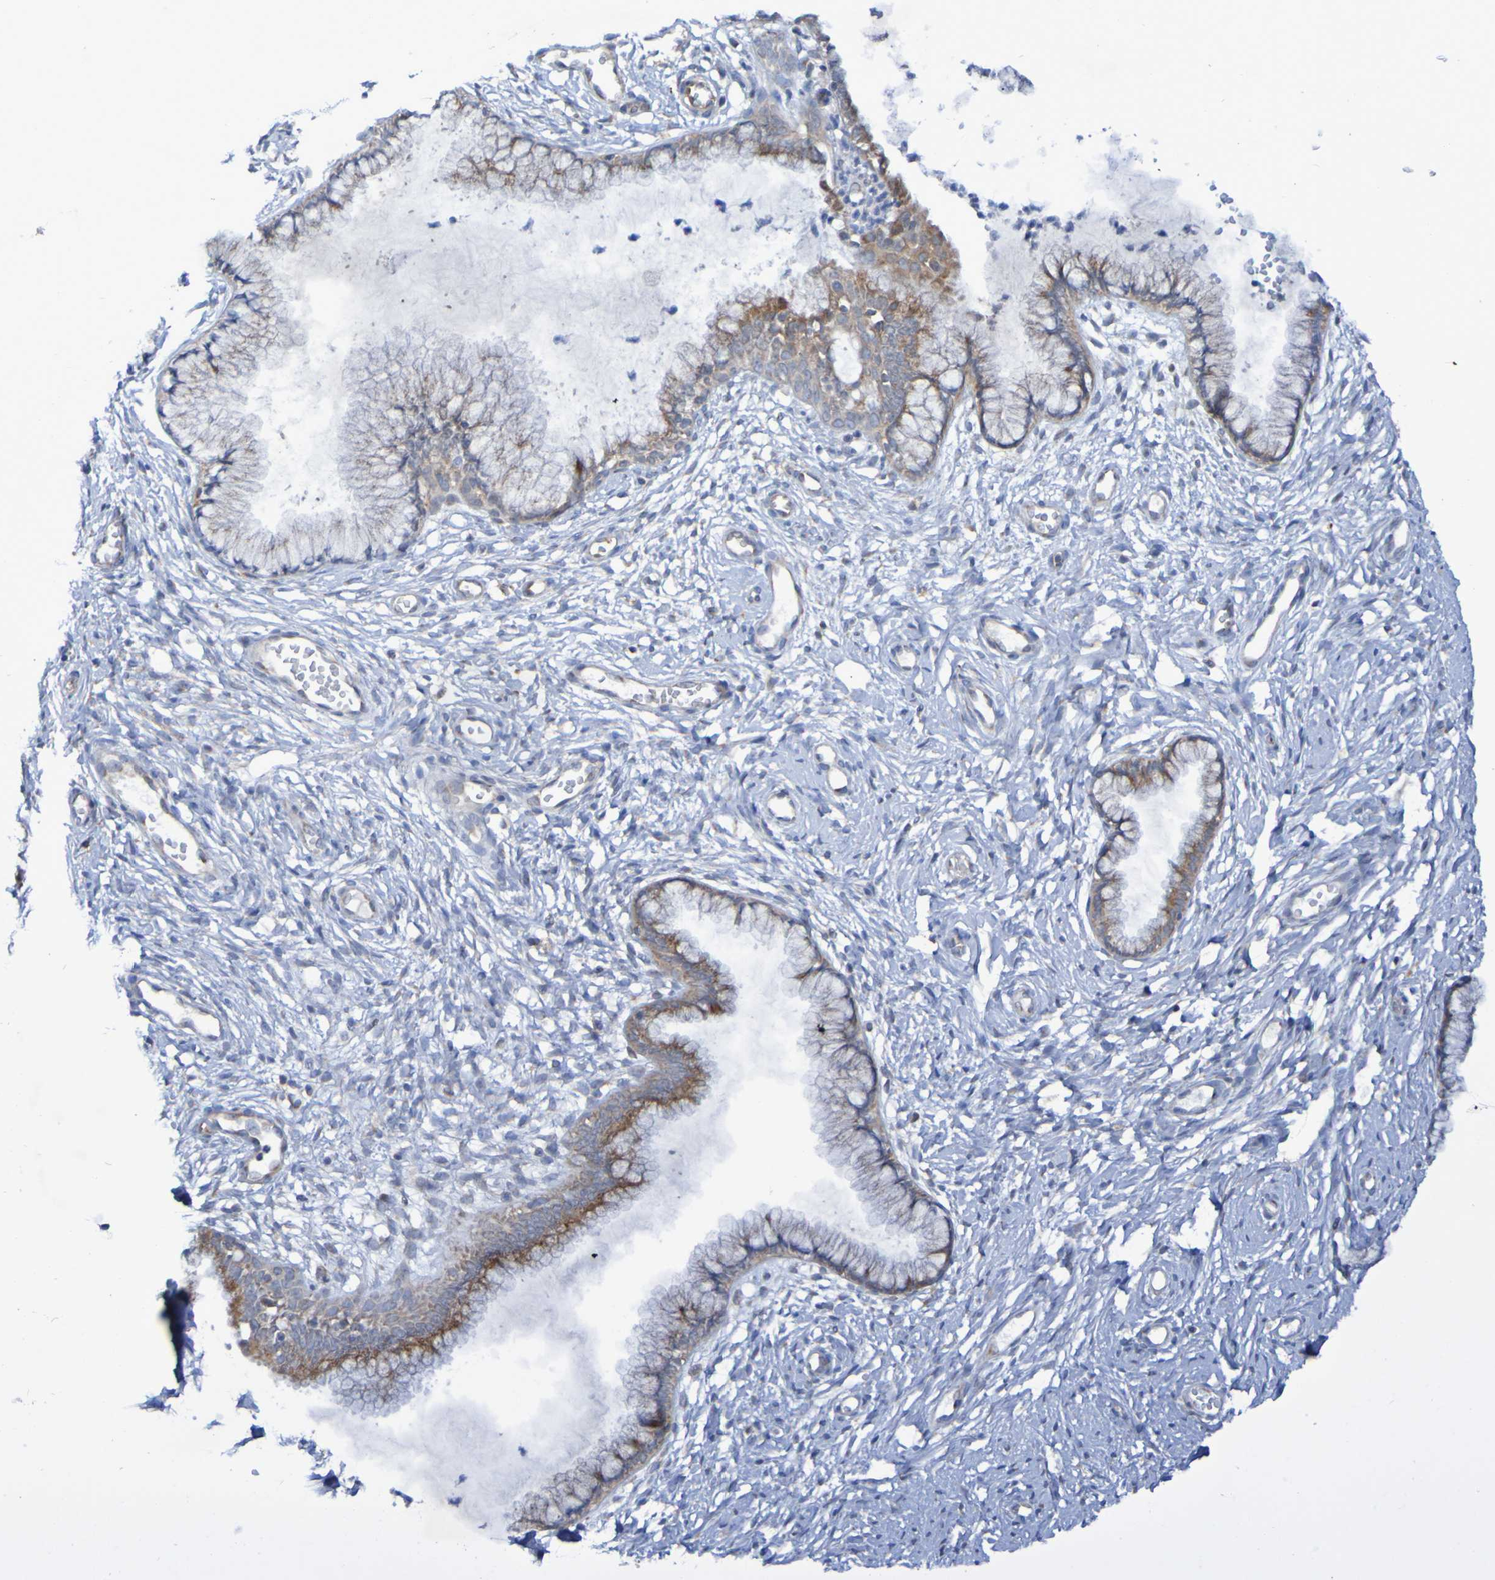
{"staining": {"intensity": "moderate", "quantity": ">75%", "location": "cytoplasmic/membranous"}, "tissue": "cervix", "cell_type": "Glandular cells", "image_type": "normal", "snomed": [{"axis": "morphology", "description": "Normal tissue, NOS"}, {"axis": "topography", "description": "Cervix"}], "caption": "Immunohistochemistry of normal cervix reveals medium levels of moderate cytoplasmic/membranous expression in about >75% of glandular cells.", "gene": "LMBRD2", "patient": {"sex": "female", "age": 65}}